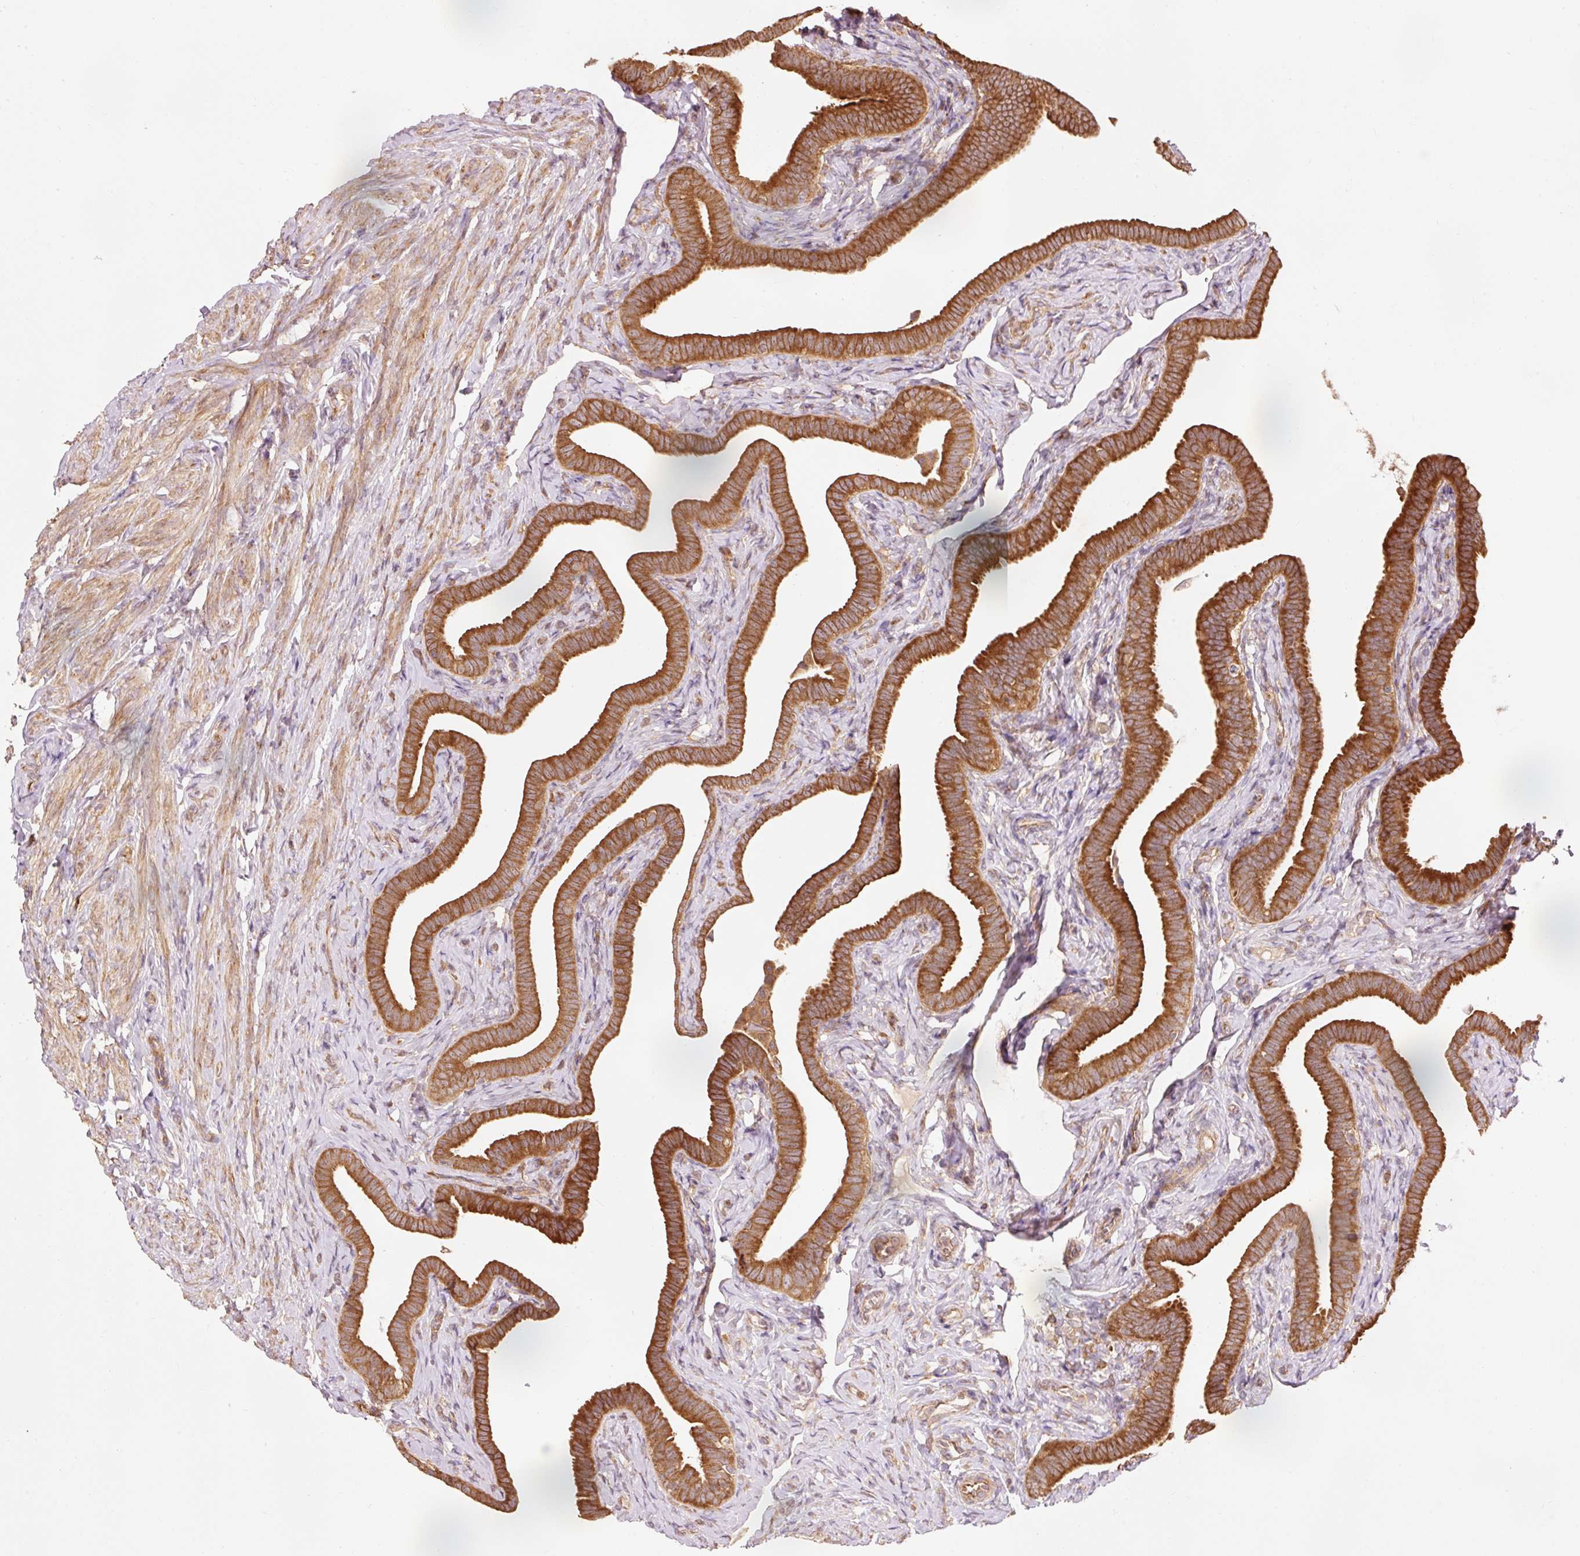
{"staining": {"intensity": "strong", "quantity": ">75%", "location": "cytoplasmic/membranous"}, "tissue": "fallopian tube", "cell_type": "Glandular cells", "image_type": "normal", "snomed": [{"axis": "morphology", "description": "Normal tissue, NOS"}, {"axis": "topography", "description": "Fallopian tube"}], "caption": "This micrograph displays immunohistochemistry staining of benign fallopian tube, with high strong cytoplasmic/membranous positivity in about >75% of glandular cells.", "gene": "PDAP1", "patient": {"sex": "female", "age": 69}}